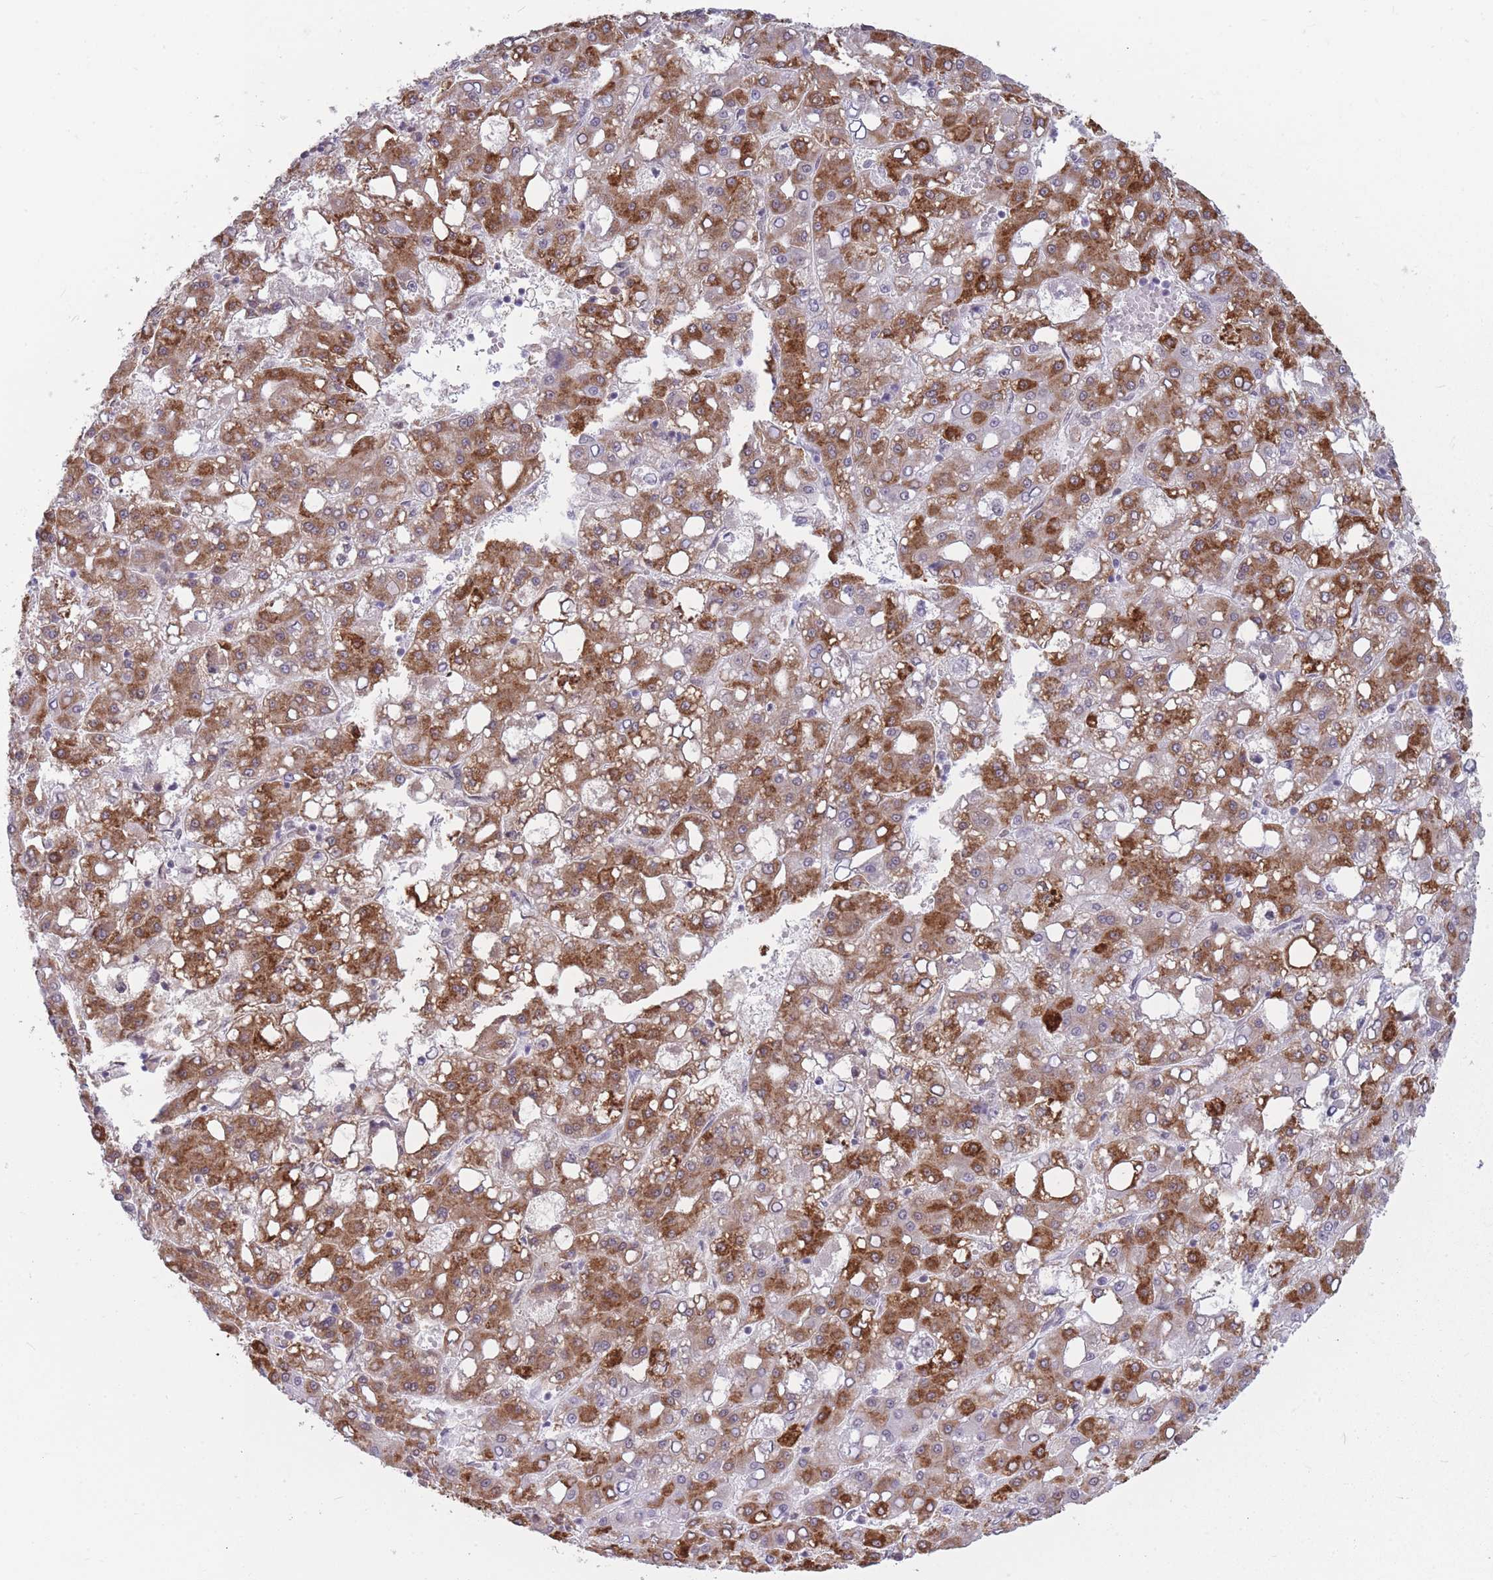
{"staining": {"intensity": "strong", "quantity": "25%-75%", "location": "cytoplasmic/membranous"}, "tissue": "liver cancer", "cell_type": "Tumor cells", "image_type": "cancer", "snomed": [{"axis": "morphology", "description": "Carcinoma, Hepatocellular, NOS"}, {"axis": "topography", "description": "Liver"}], "caption": "A histopathology image of human hepatocellular carcinoma (liver) stained for a protein demonstrates strong cytoplasmic/membranous brown staining in tumor cells.", "gene": "HNRNPUL1", "patient": {"sex": "male", "age": 65}}